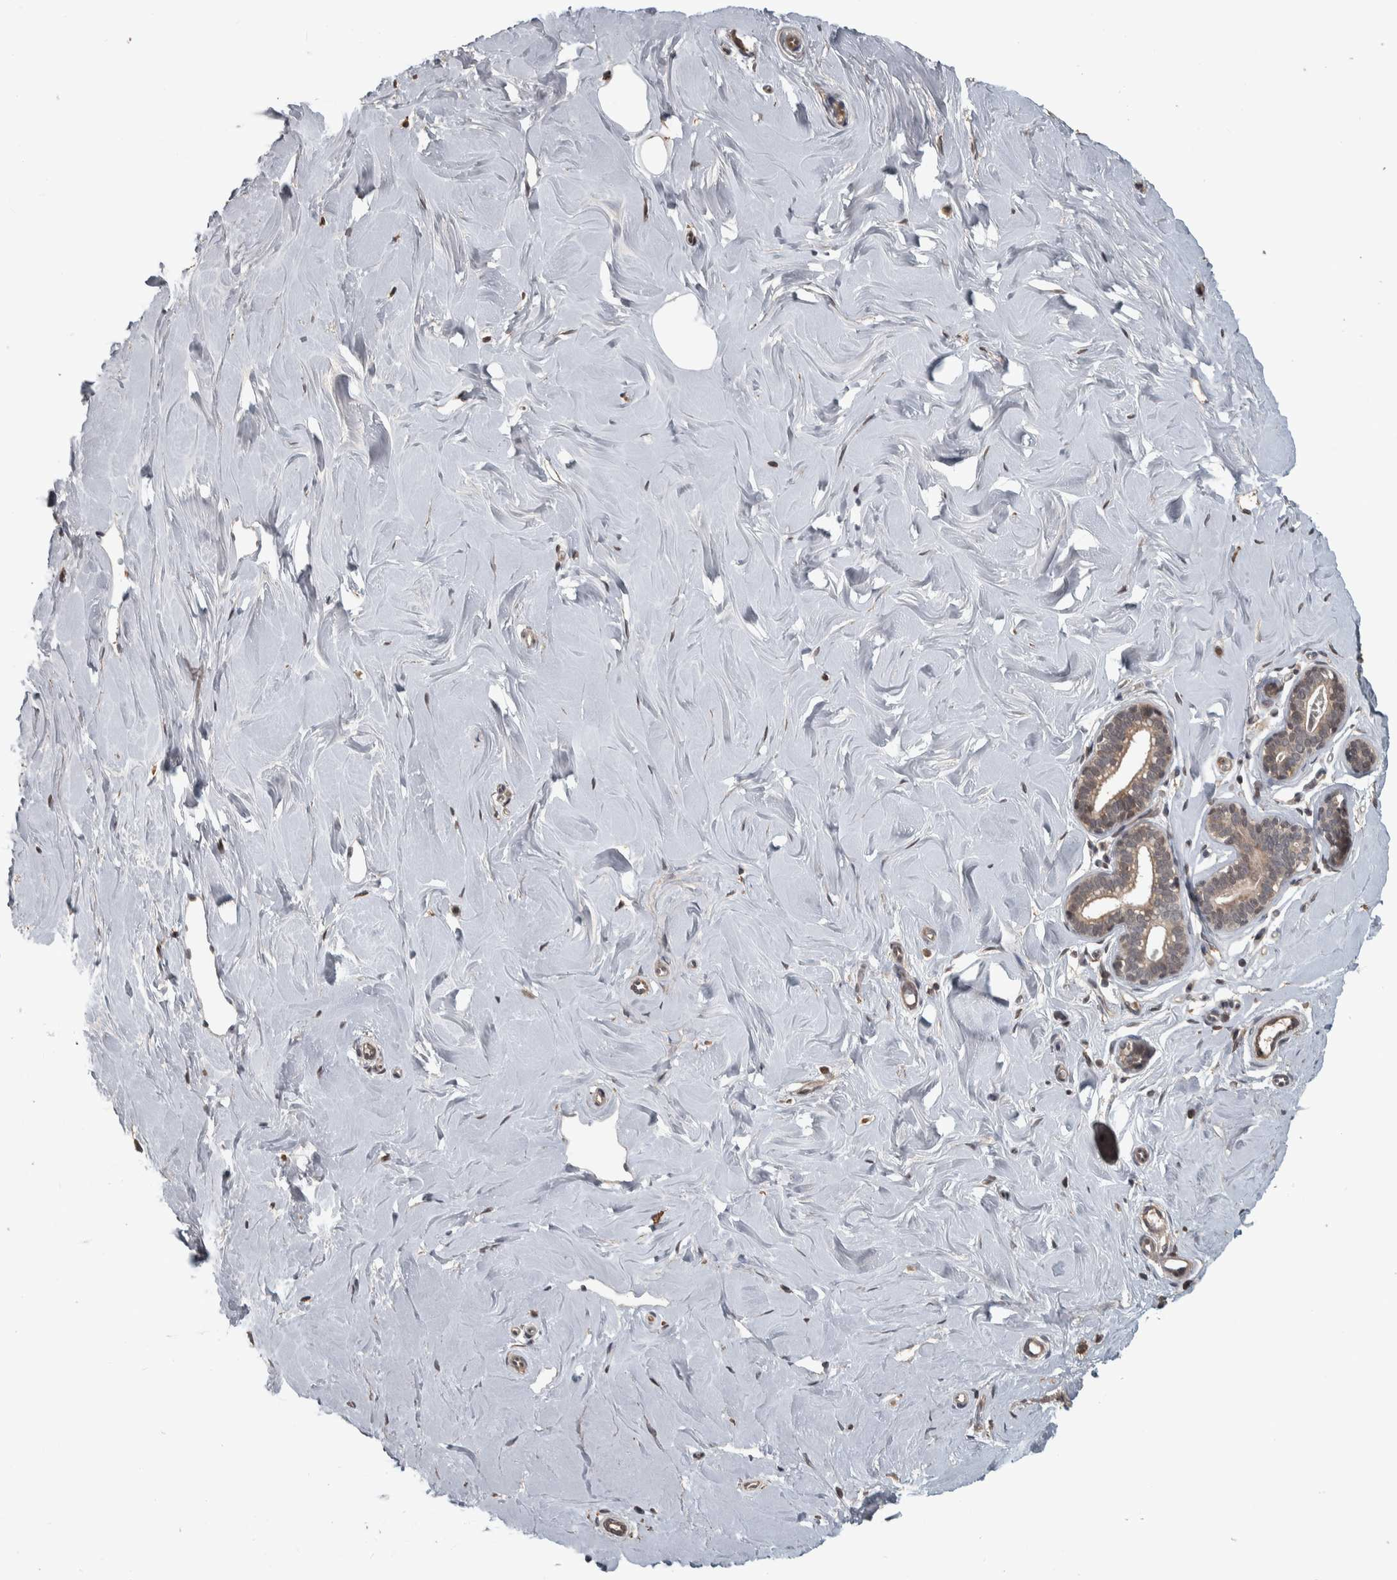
{"staining": {"intensity": "negative", "quantity": "none", "location": "none"}, "tissue": "breast", "cell_type": "Adipocytes", "image_type": "normal", "snomed": [{"axis": "morphology", "description": "Normal tissue, NOS"}, {"axis": "topography", "description": "Breast"}], "caption": "Immunohistochemical staining of normal human breast shows no significant positivity in adipocytes.", "gene": "ERAL1", "patient": {"sex": "female", "age": 23}}